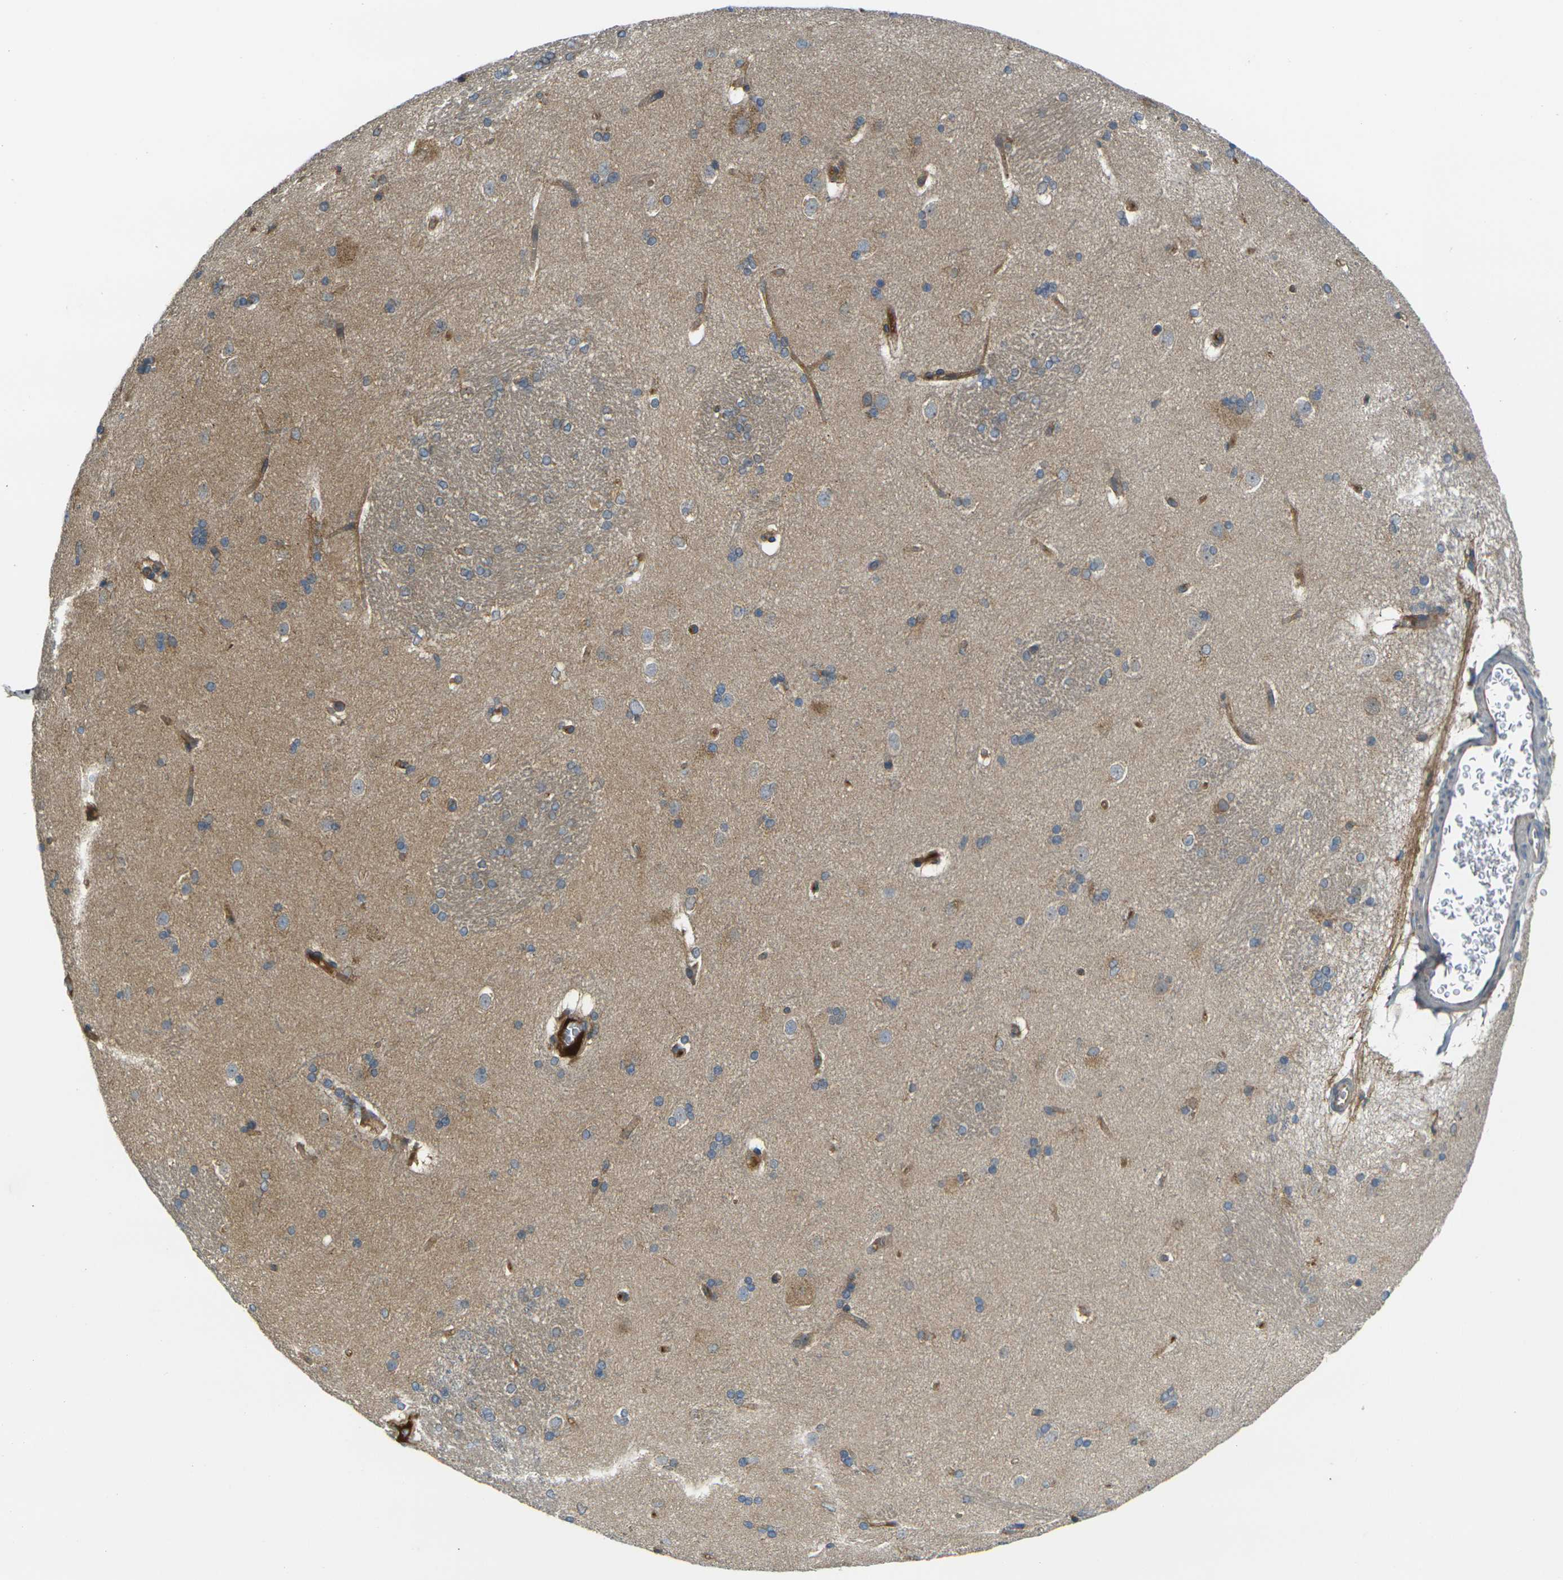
{"staining": {"intensity": "moderate", "quantity": "<25%", "location": "cytoplasmic/membranous"}, "tissue": "caudate", "cell_type": "Glial cells", "image_type": "normal", "snomed": [{"axis": "morphology", "description": "Normal tissue, NOS"}, {"axis": "topography", "description": "Lateral ventricle wall"}], "caption": "Moderate cytoplasmic/membranous expression is identified in about <25% of glial cells in benign caudate. The staining was performed using DAB (3,3'-diaminobenzidine), with brown indicating positive protein expression. Nuclei are stained blue with hematoxylin.", "gene": "FZD1", "patient": {"sex": "female", "age": 19}}